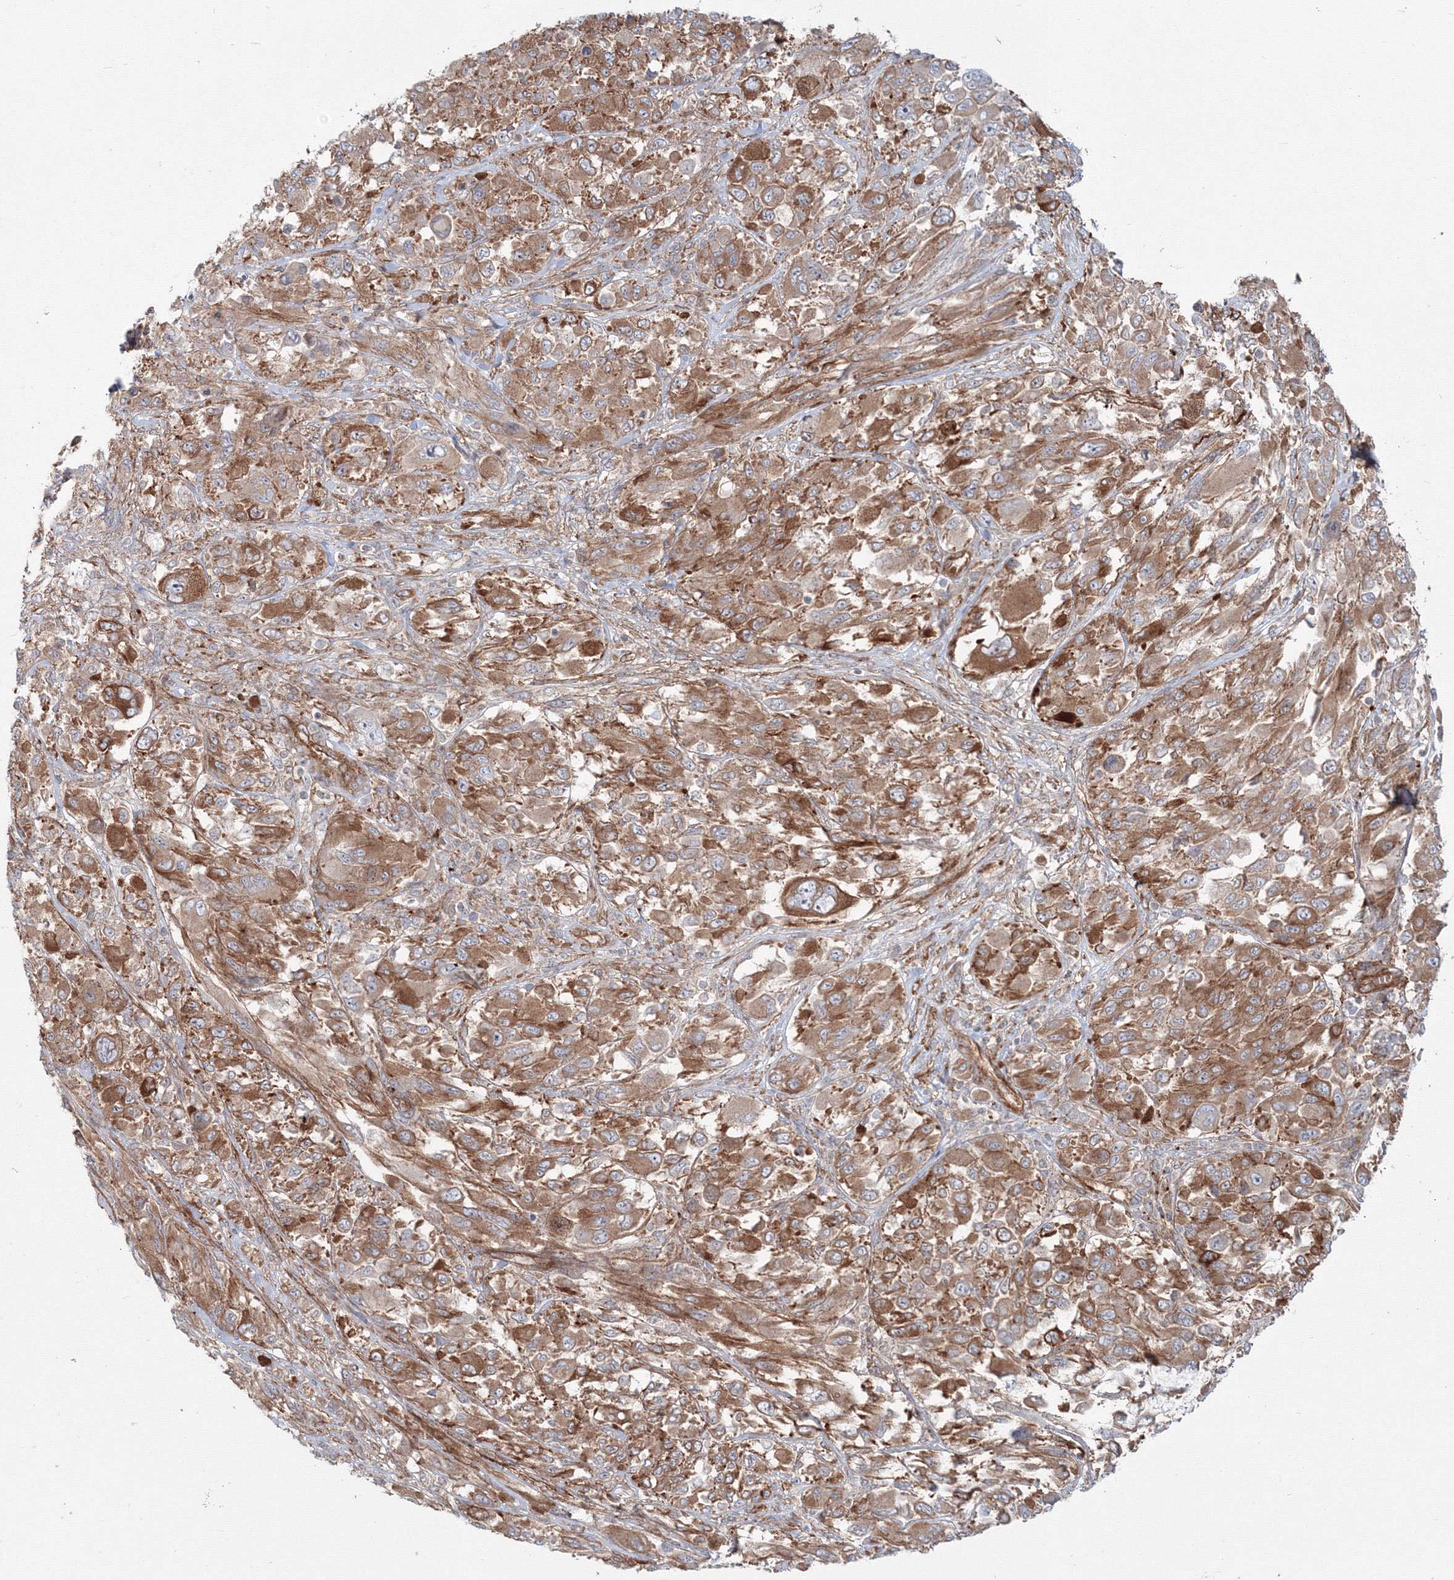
{"staining": {"intensity": "moderate", "quantity": ">75%", "location": "cytoplasmic/membranous"}, "tissue": "melanoma", "cell_type": "Tumor cells", "image_type": "cancer", "snomed": [{"axis": "morphology", "description": "Malignant melanoma, NOS"}, {"axis": "topography", "description": "Skin"}], "caption": "Immunohistochemistry (IHC) photomicrograph of human melanoma stained for a protein (brown), which displays medium levels of moderate cytoplasmic/membranous expression in approximately >75% of tumor cells.", "gene": "SH3PXD2A", "patient": {"sex": "female", "age": 91}}